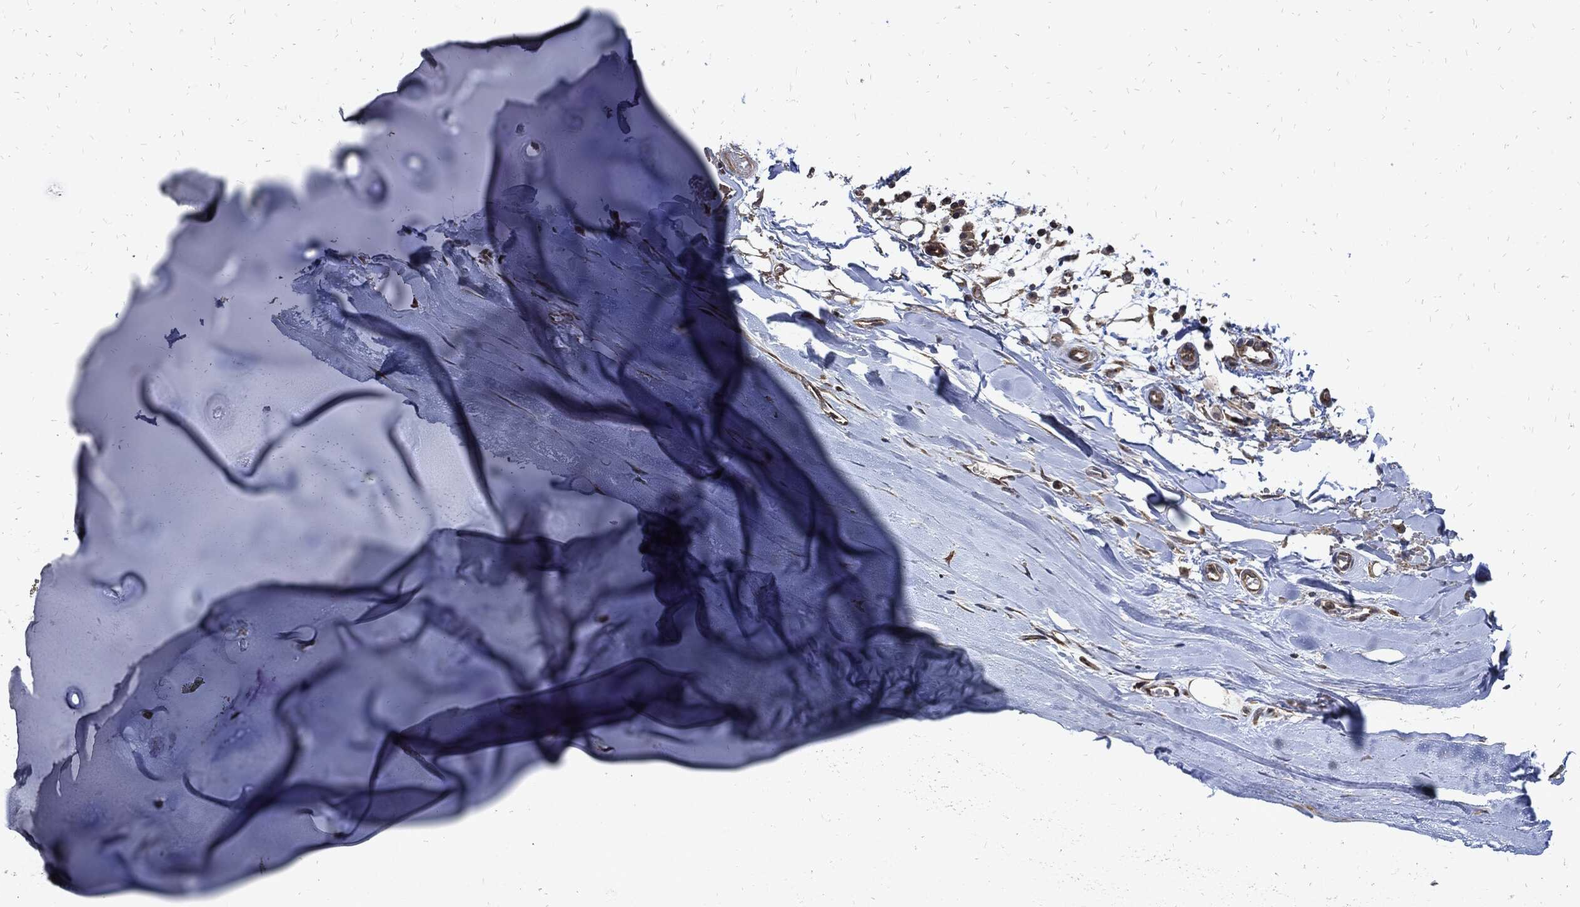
{"staining": {"intensity": "negative", "quantity": "none", "location": "none"}, "tissue": "adipose tissue", "cell_type": "Adipocytes", "image_type": "normal", "snomed": [{"axis": "morphology", "description": "Normal tissue, NOS"}, {"axis": "topography", "description": "Cartilage tissue"}], "caption": "DAB immunohistochemical staining of unremarkable human adipose tissue displays no significant expression in adipocytes.", "gene": "DCTN1", "patient": {"sex": "male", "age": 81}}